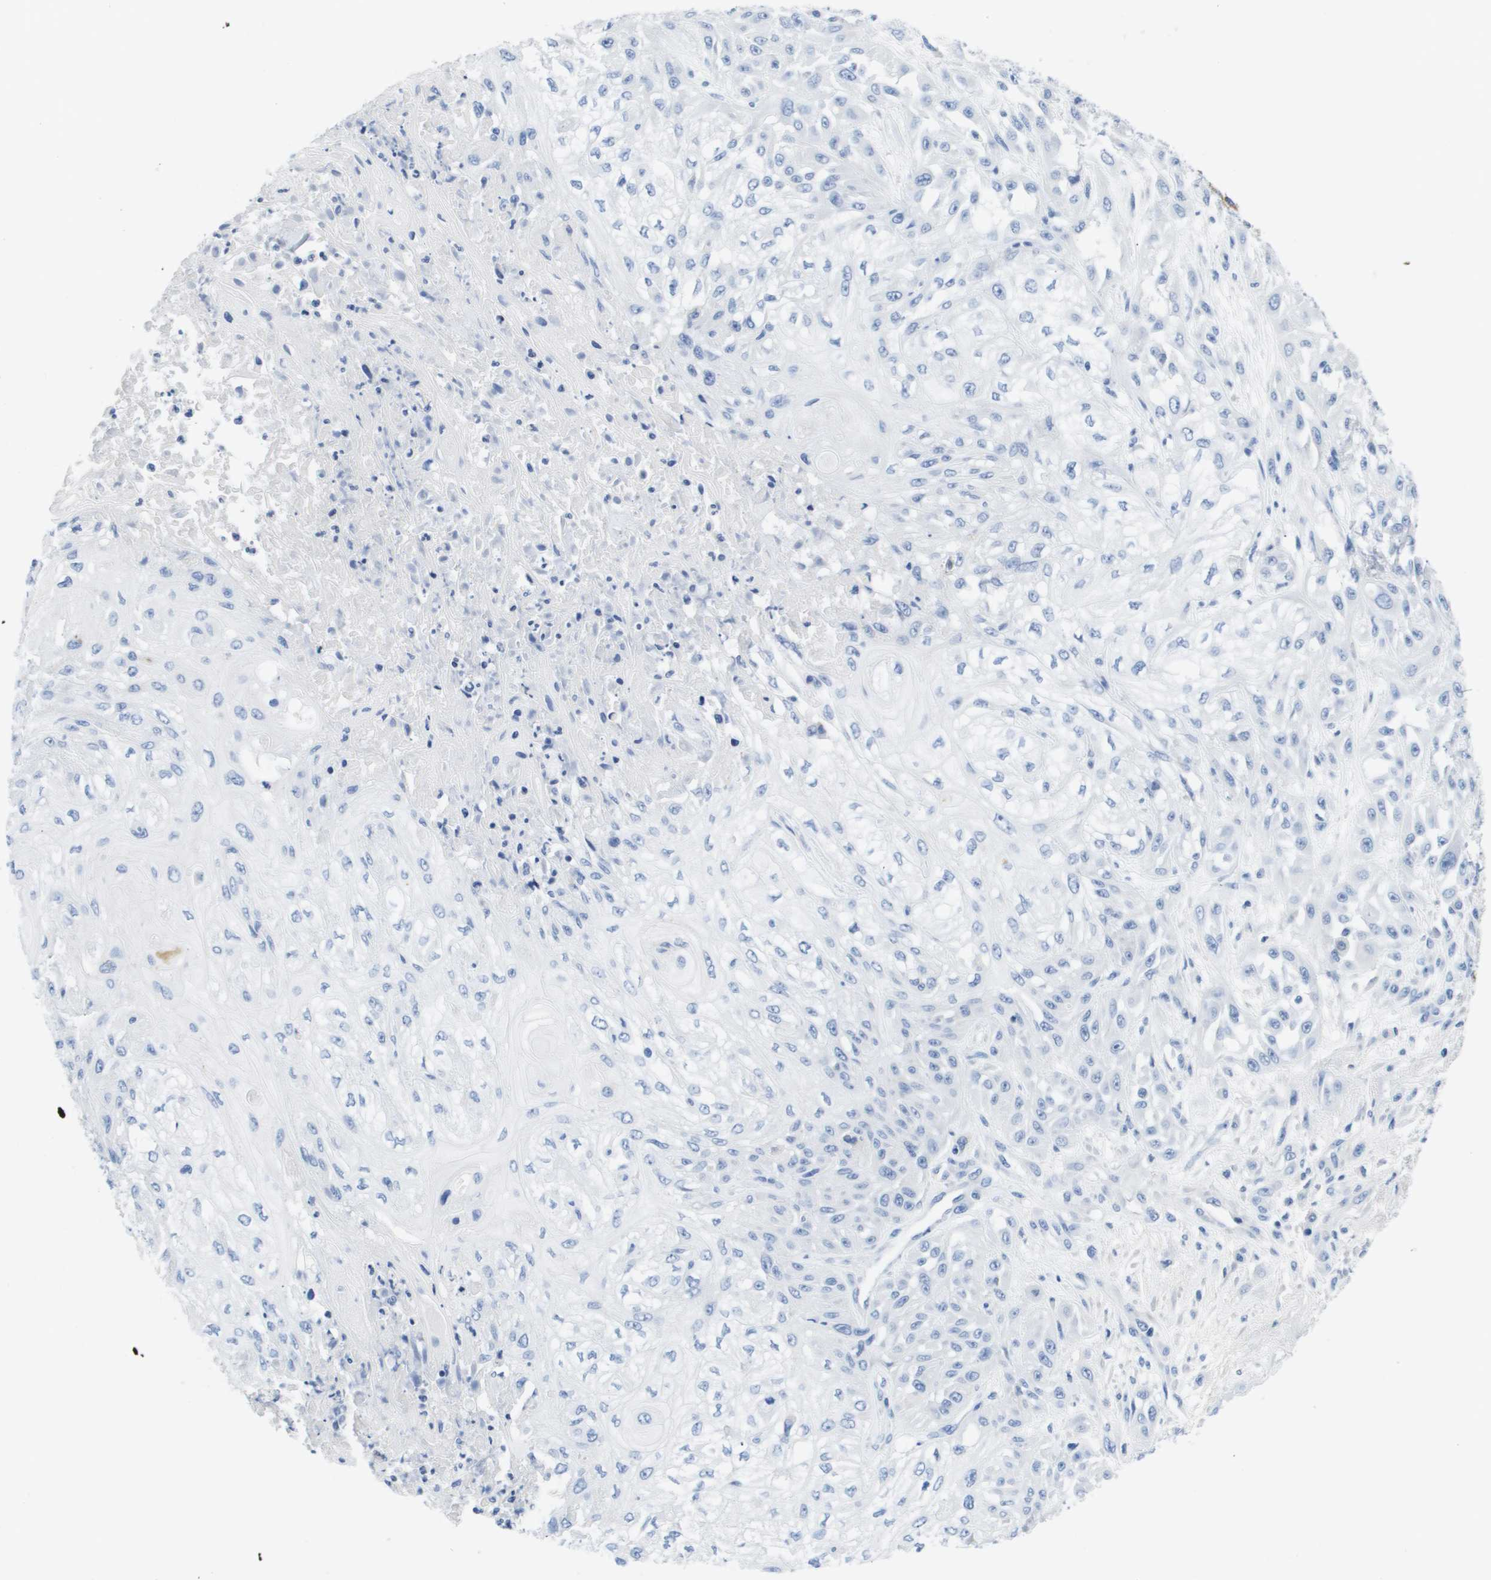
{"staining": {"intensity": "negative", "quantity": "none", "location": "none"}, "tissue": "skin cancer", "cell_type": "Tumor cells", "image_type": "cancer", "snomed": [{"axis": "morphology", "description": "Squamous cell carcinoma, NOS"}, {"axis": "morphology", "description": "Squamous cell carcinoma, metastatic, NOS"}, {"axis": "topography", "description": "Skin"}, {"axis": "topography", "description": "Lymph node"}], "caption": "Immunohistochemistry (IHC) photomicrograph of human squamous cell carcinoma (skin) stained for a protein (brown), which displays no expression in tumor cells. (DAB immunohistochemistry (IHC) visualized using brightfield microscopy, high magnification).", "gene": "MS4A1", "patient": {"sex": "male", "age": 75}}